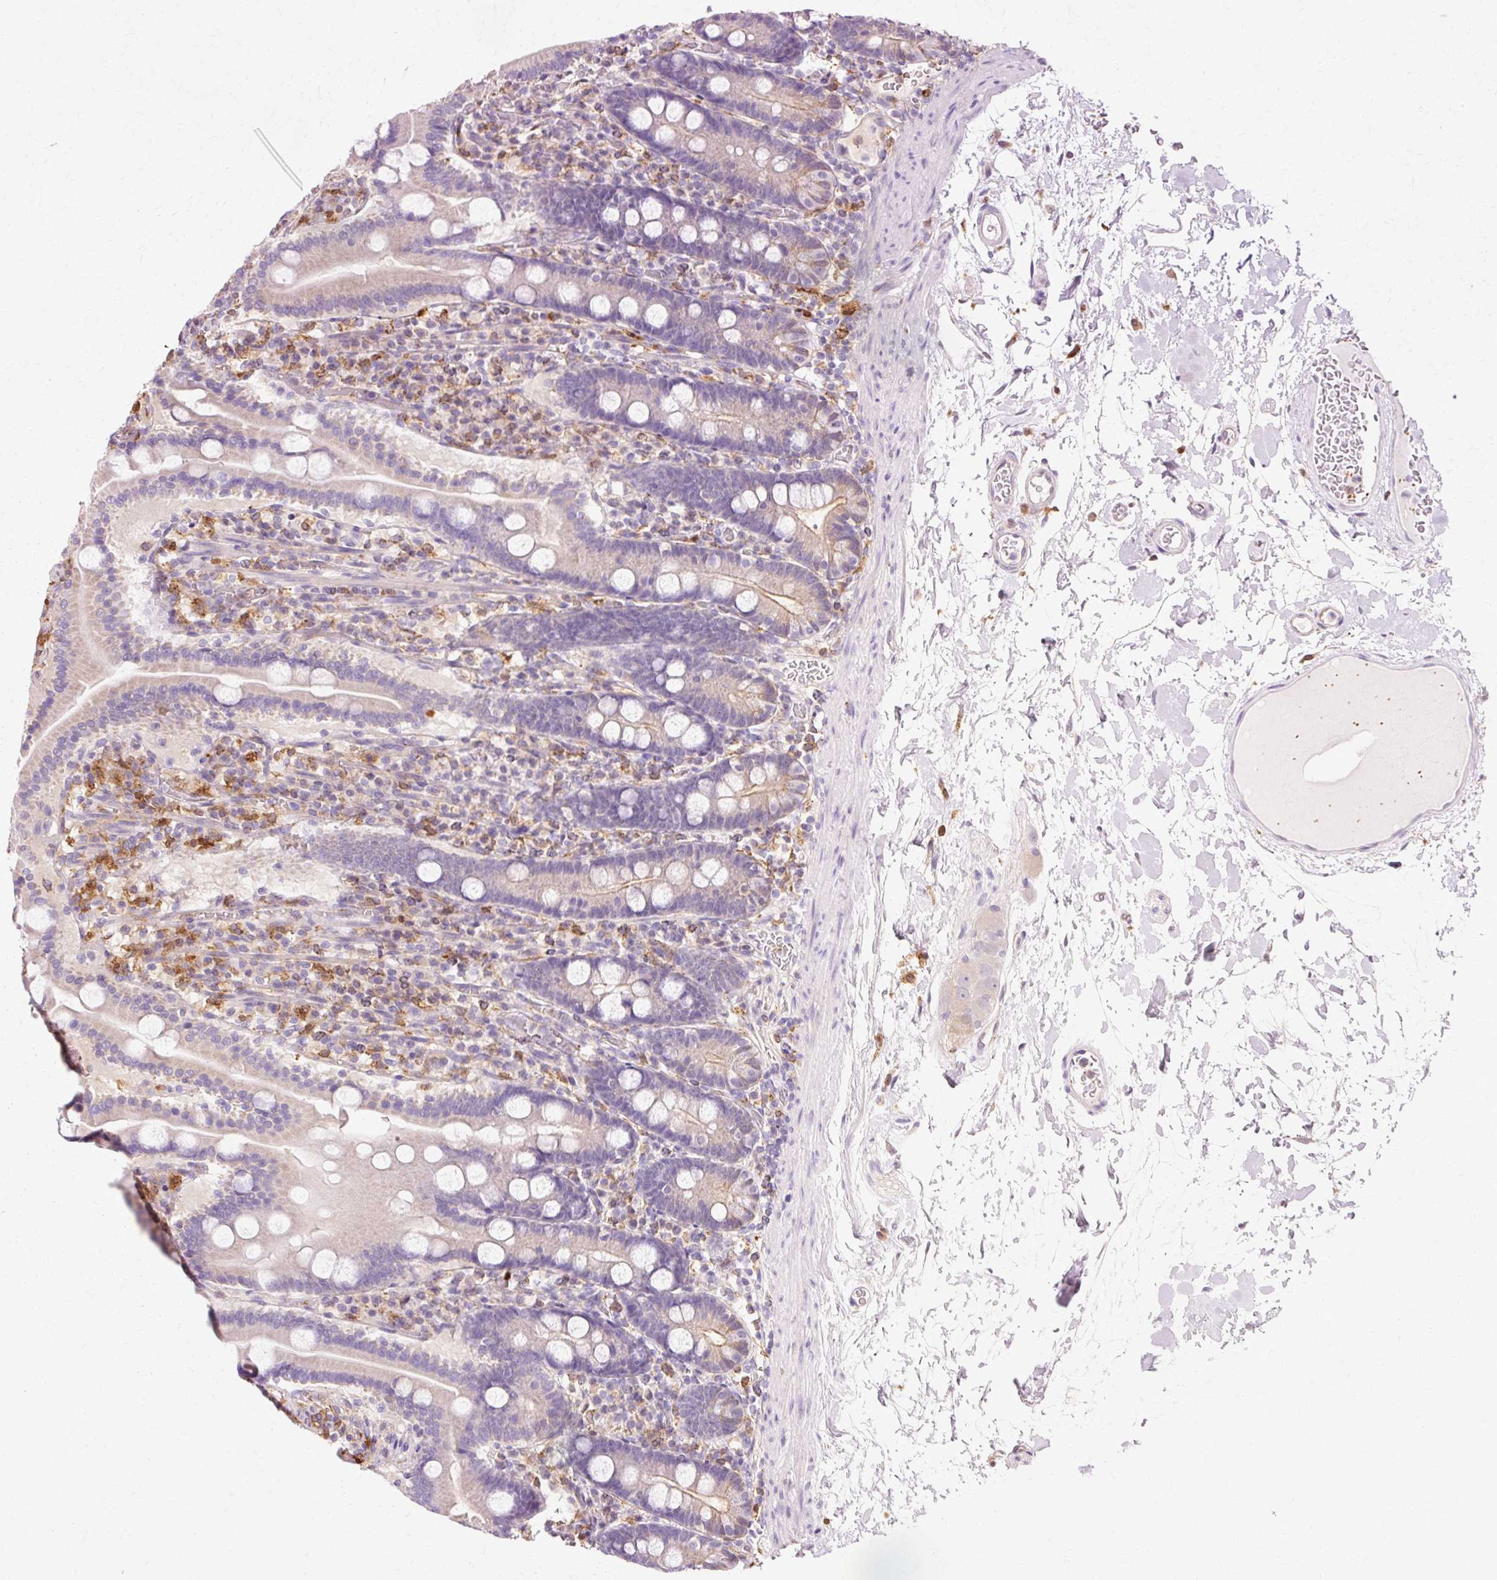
{"staining": {"intensity": "moderate", "quantity": "25%-75%", "location": "cytoplasmic/membranous"}, "tissue": "duodenum", "cell_type": "Glandular cells", "image_type": "normal", "snomed": [{"axis": "morphology", "description": "Normal tissue, NOS"}, {"axis": "topography", "description": "Duodenum"}], "caption": "Immunohistochemistry image of normal human duodenum stained for a protein (brown), which displays medium levels of moderate cytoplasmic/membranous staining in approximately 25%-75% of glandular cells.", "gene": "GPX1", "patient": {"sex": "male", "age": 55}}